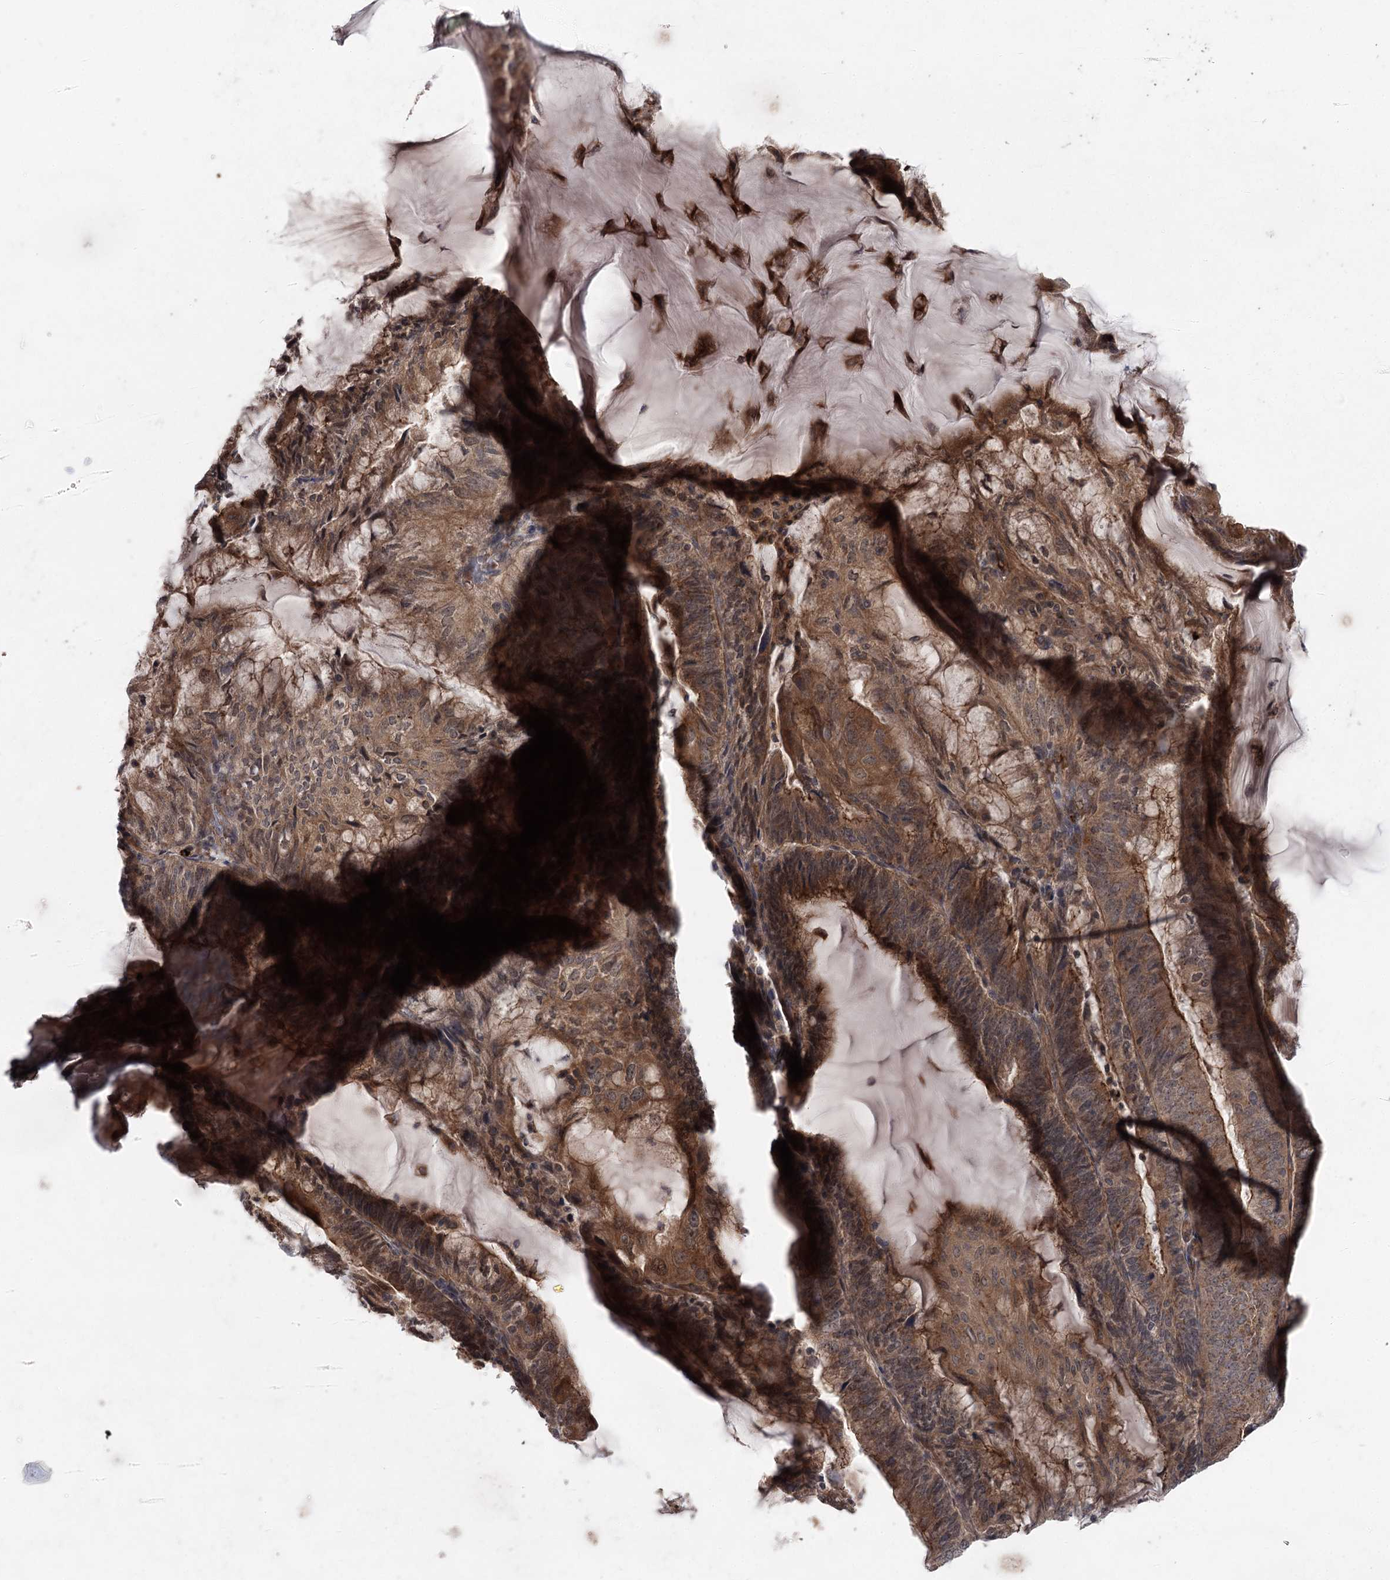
{"staining": {"intensity": "moderate", "quantity": ">75%", "location": "cytoplasmic/membranous"}, "tissue": "endometrial cancer", "cell_type": "Tumor cells", "image_type": "cancer", "snomed": [{"axis": "morphology", "description": "Adenocarcinoma, NOS"}, {"axis": "topography", "description": "Endometrium"}], "caption": "Brown immunohistochemical staining in endometrial cancer demonstrates moderate cytoplasmic/membranous staining in about >75% of tumor cells. The staining is performed using DAB brown chromogen to label protein expression. The nuclei are counter-stained blue using hematoxylin.", "gene": "METTL24", "patient": {"sex": "female", "age": 81}}